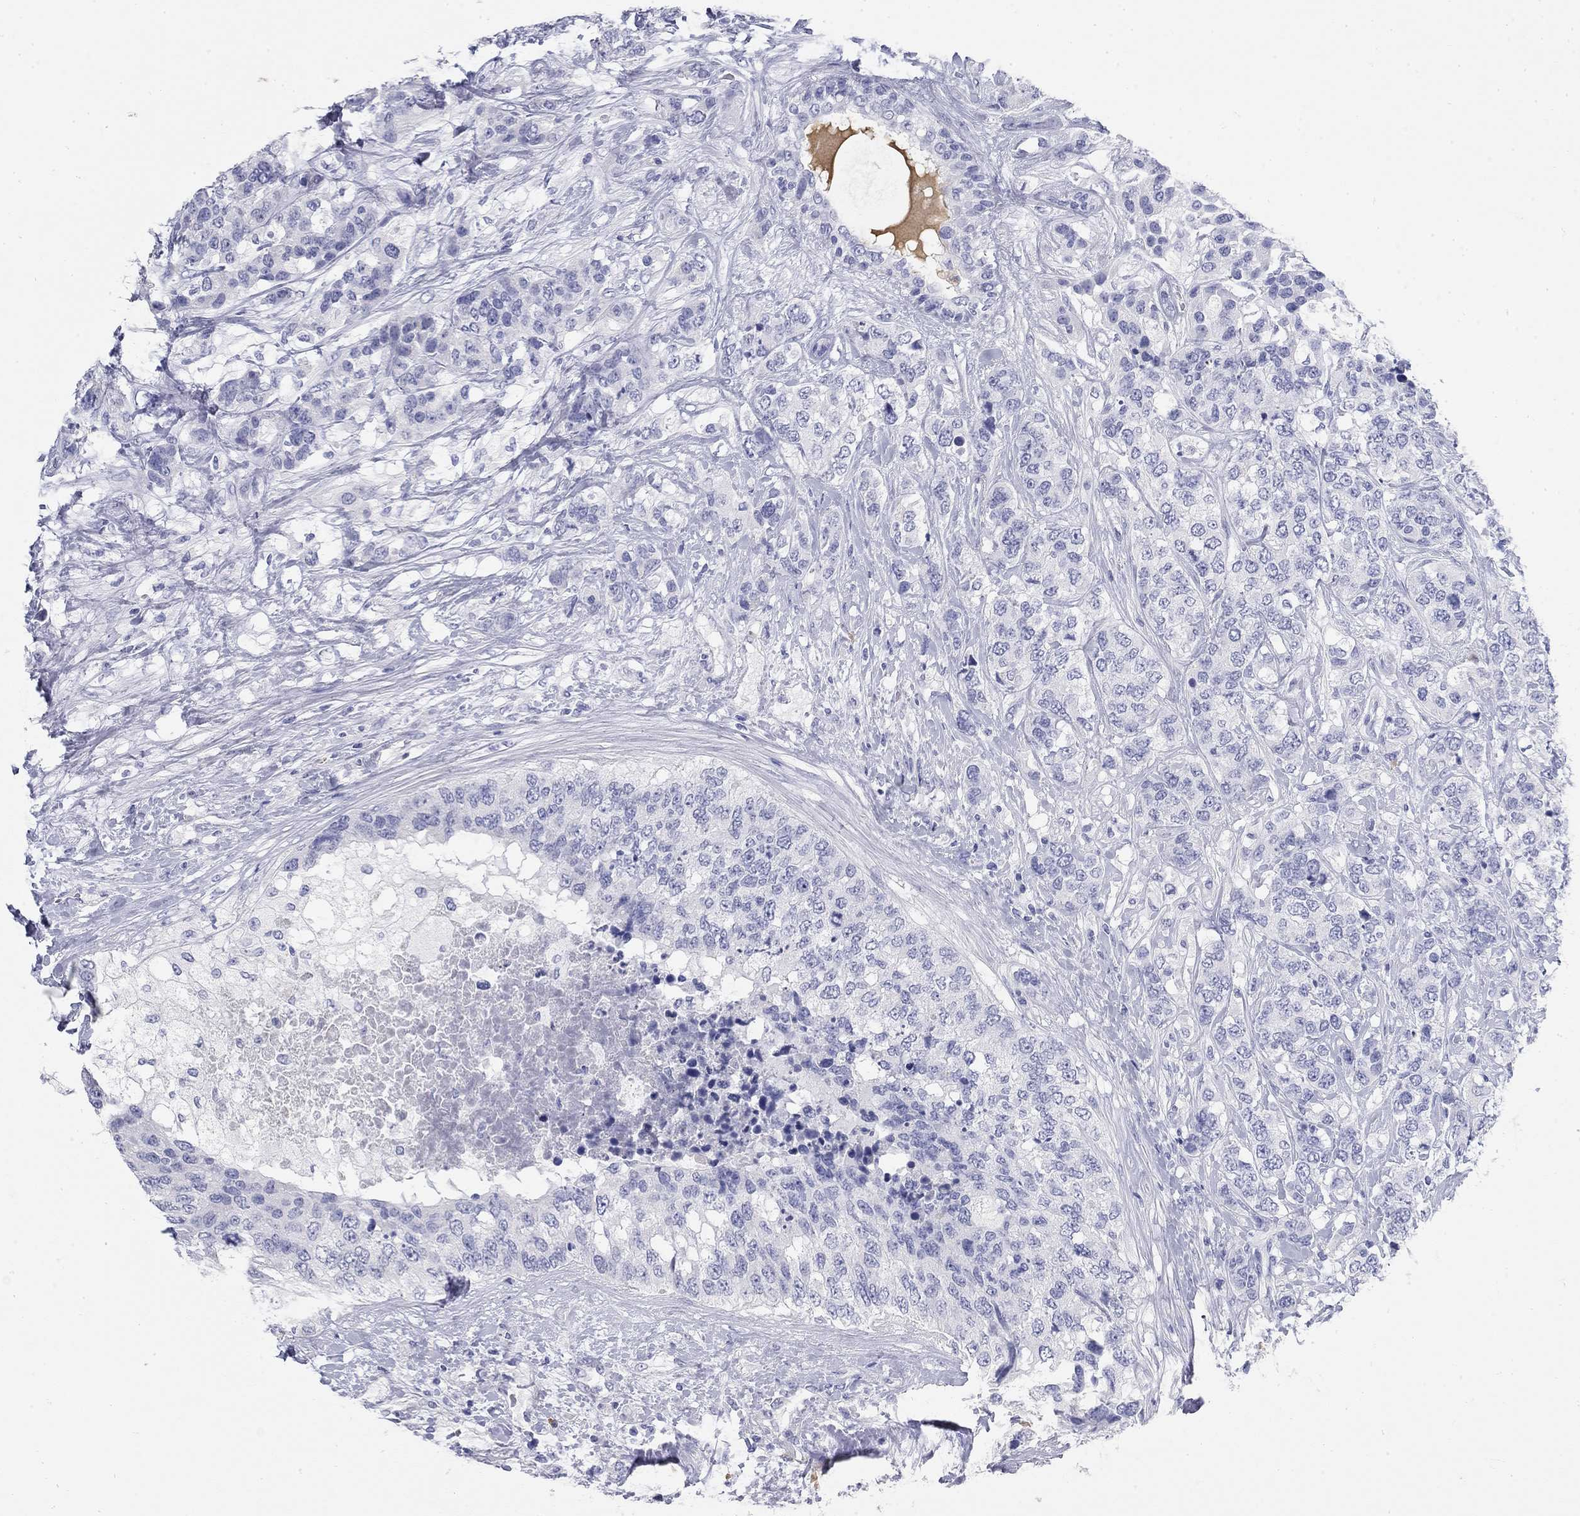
{"staining": {"intensity": "negative", "quantity": "none", "location": "none"}, "tissue": "breast cancer", "cell_type": "Tumor cells", "image_type": "cancer", "snomed": [{"axis": "morphology", "description": "Lobular carcinoma"}, {"axis": "topography", "description": "Breast"}], "caption": "Breast cancer (lobular carcinoma) was stained to show a protein in brown. There is no significant expression in tumor cells.", "gene": "PHOX2B", "patient": {"sex": "female", "age": 59}}